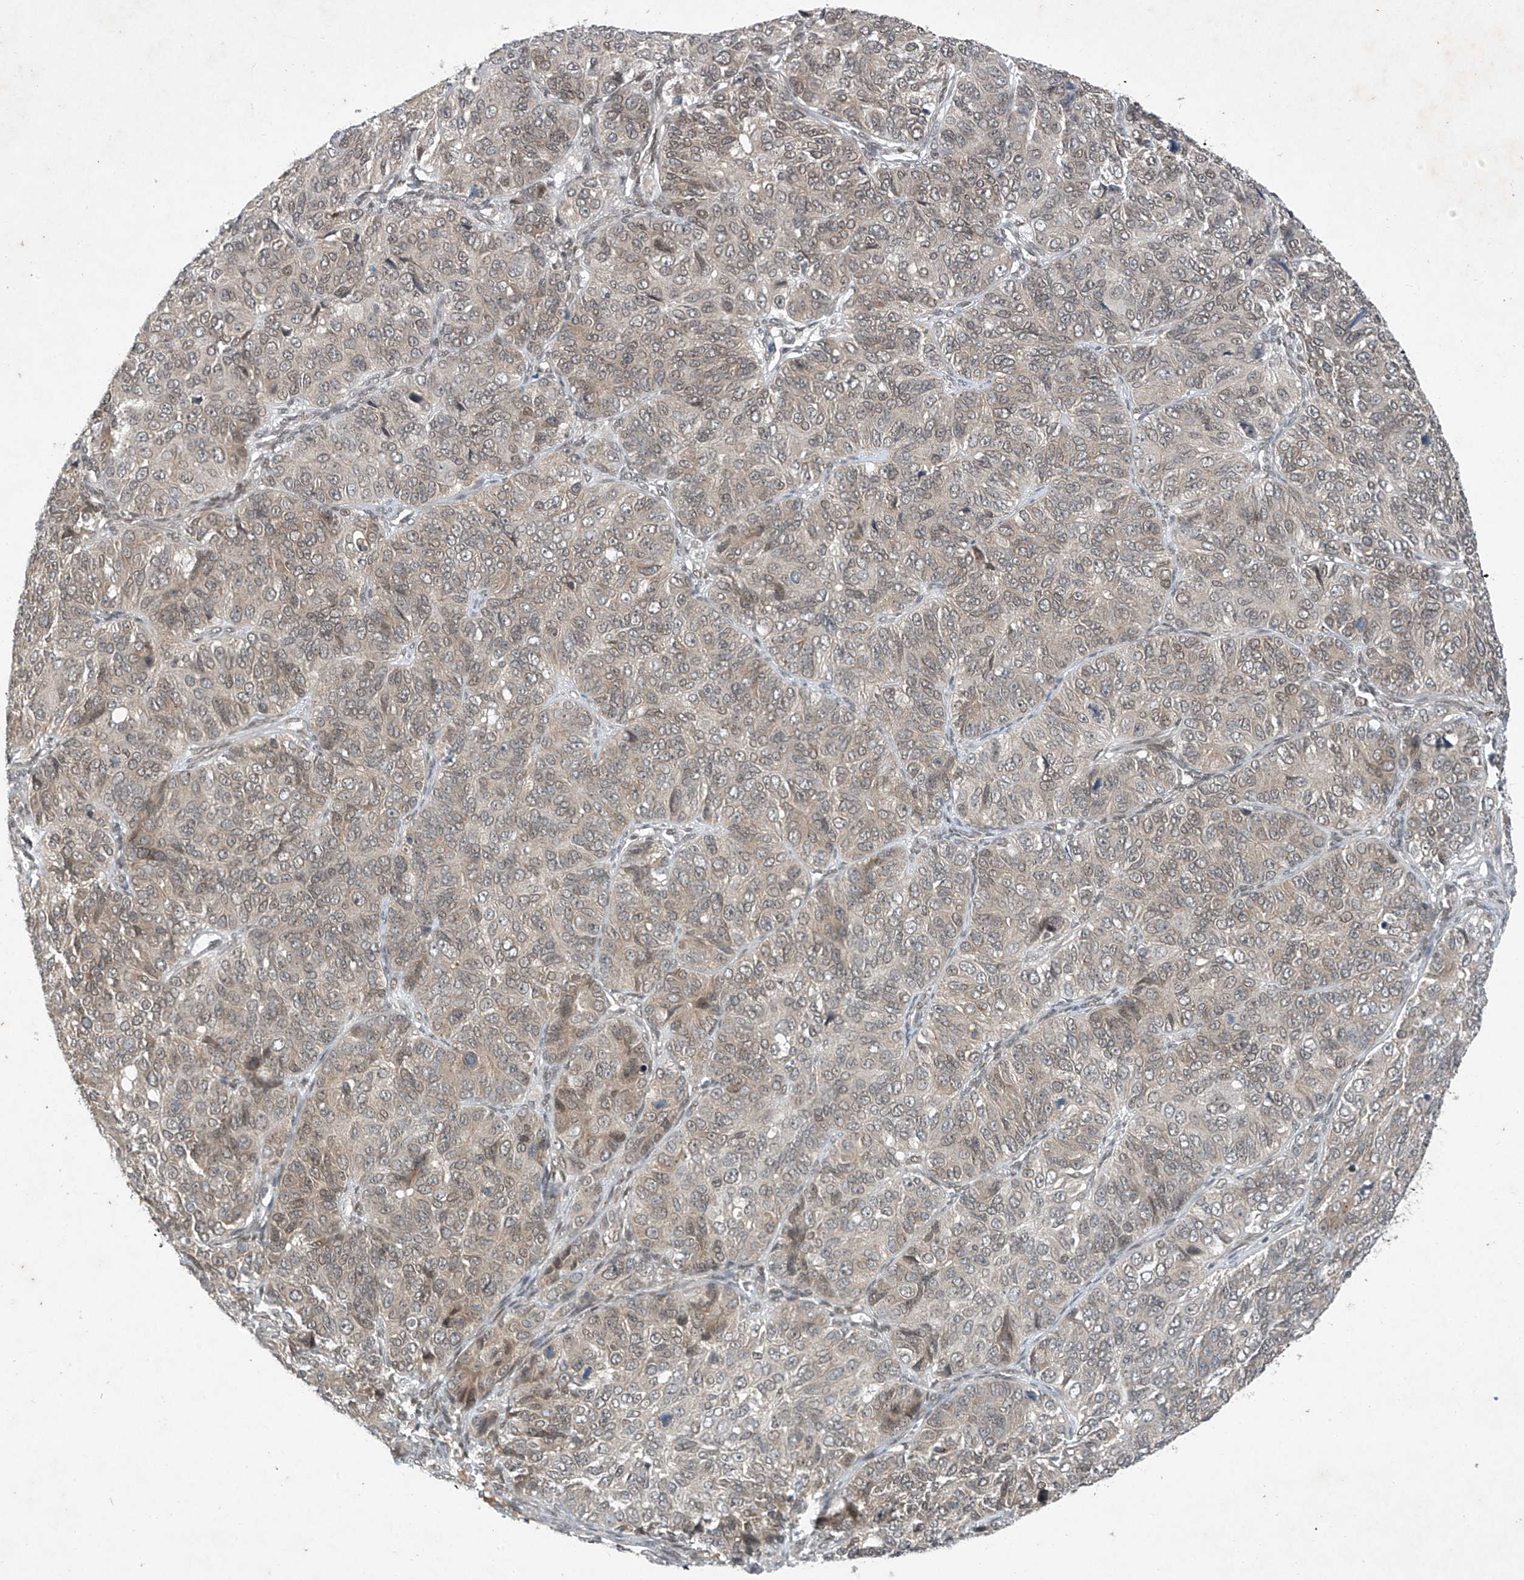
{"staining": {"intensity": "weak", "quantity": "25%-75%", "location": "cytoplasmic/membranous"}, "tissue": "ovarian cancer", "cell_type": "Tumor cells", "image_type": "cancer", "snomed": [{"axis": "morphology", "description": "Carcinoma, endometroid"}, {"axis": "topography", "description": "Ovary"}], "caption": "IHC photomicrograph of human ovarian cancer (endometroid carcinoma) stained for a protein (brown), which reveals low levels of weak cytoplasmic/membranous expression in about 25%-75% of tumor cells.", "gene": "TAF8", "patient": {"sex": "female", "age": 51}}